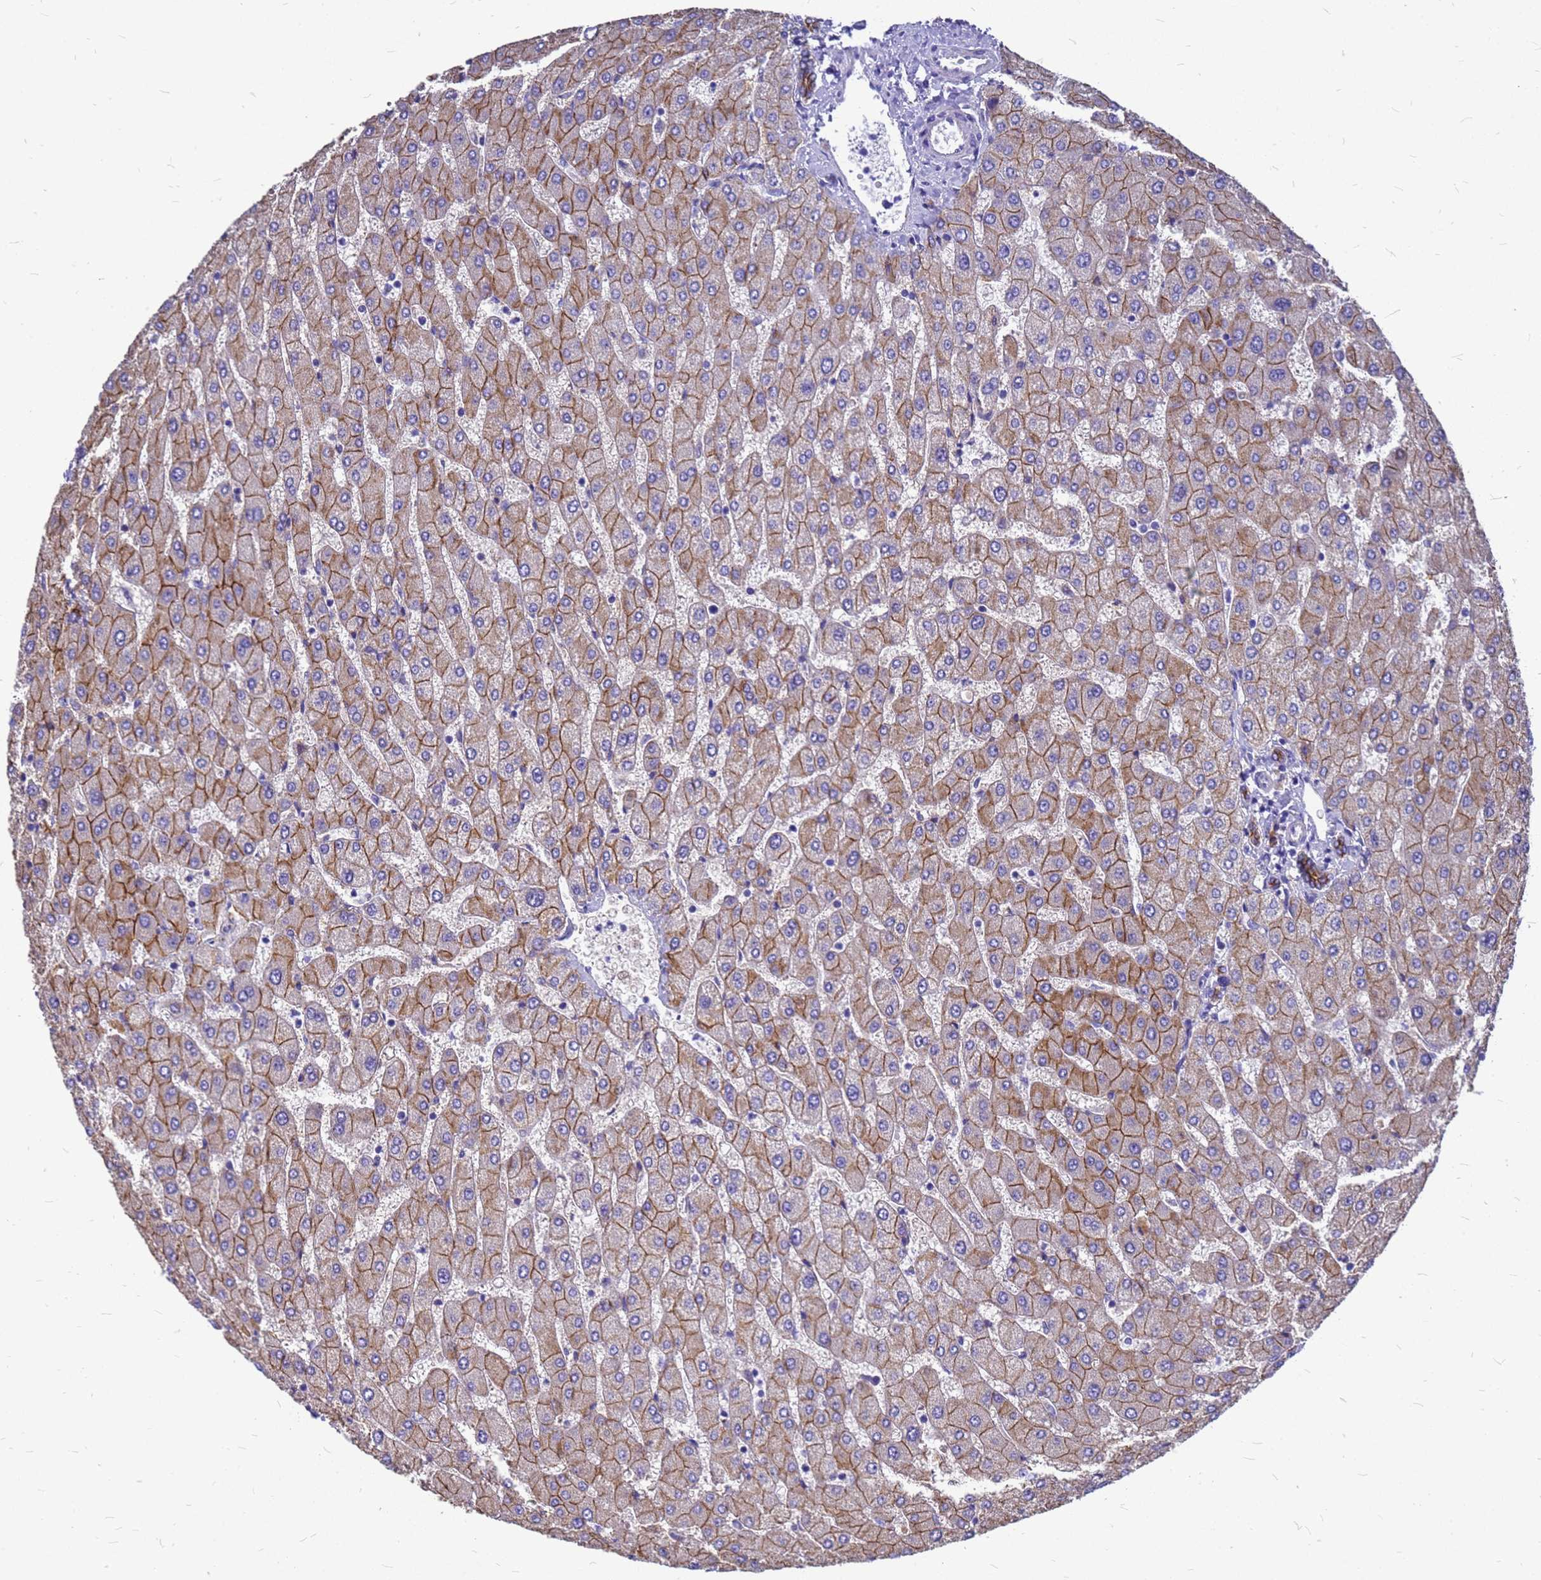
{"staining": {"intensity": "moderate", "quantity": ">75%", "location": "cytoplasmic/membranous"}, "tissue": "liver", "cell_type": "Cholangiocytes", "image_type": "normal", "snomed": [{"axis": "morphology", "description": "Normal tissue, NOS"}, {"axis": "topography", "description": "Liver"}], "caption": "Protein expression analysis of benign human liver reveals moderate cytoplasmic/membranous positivity in approximately >75% of cholangiocytes. The protein is shown in brown color, while the nuclei are stained blue.", "gene": "FBXW5", "patient": {"sex": "male", "age": 55}}